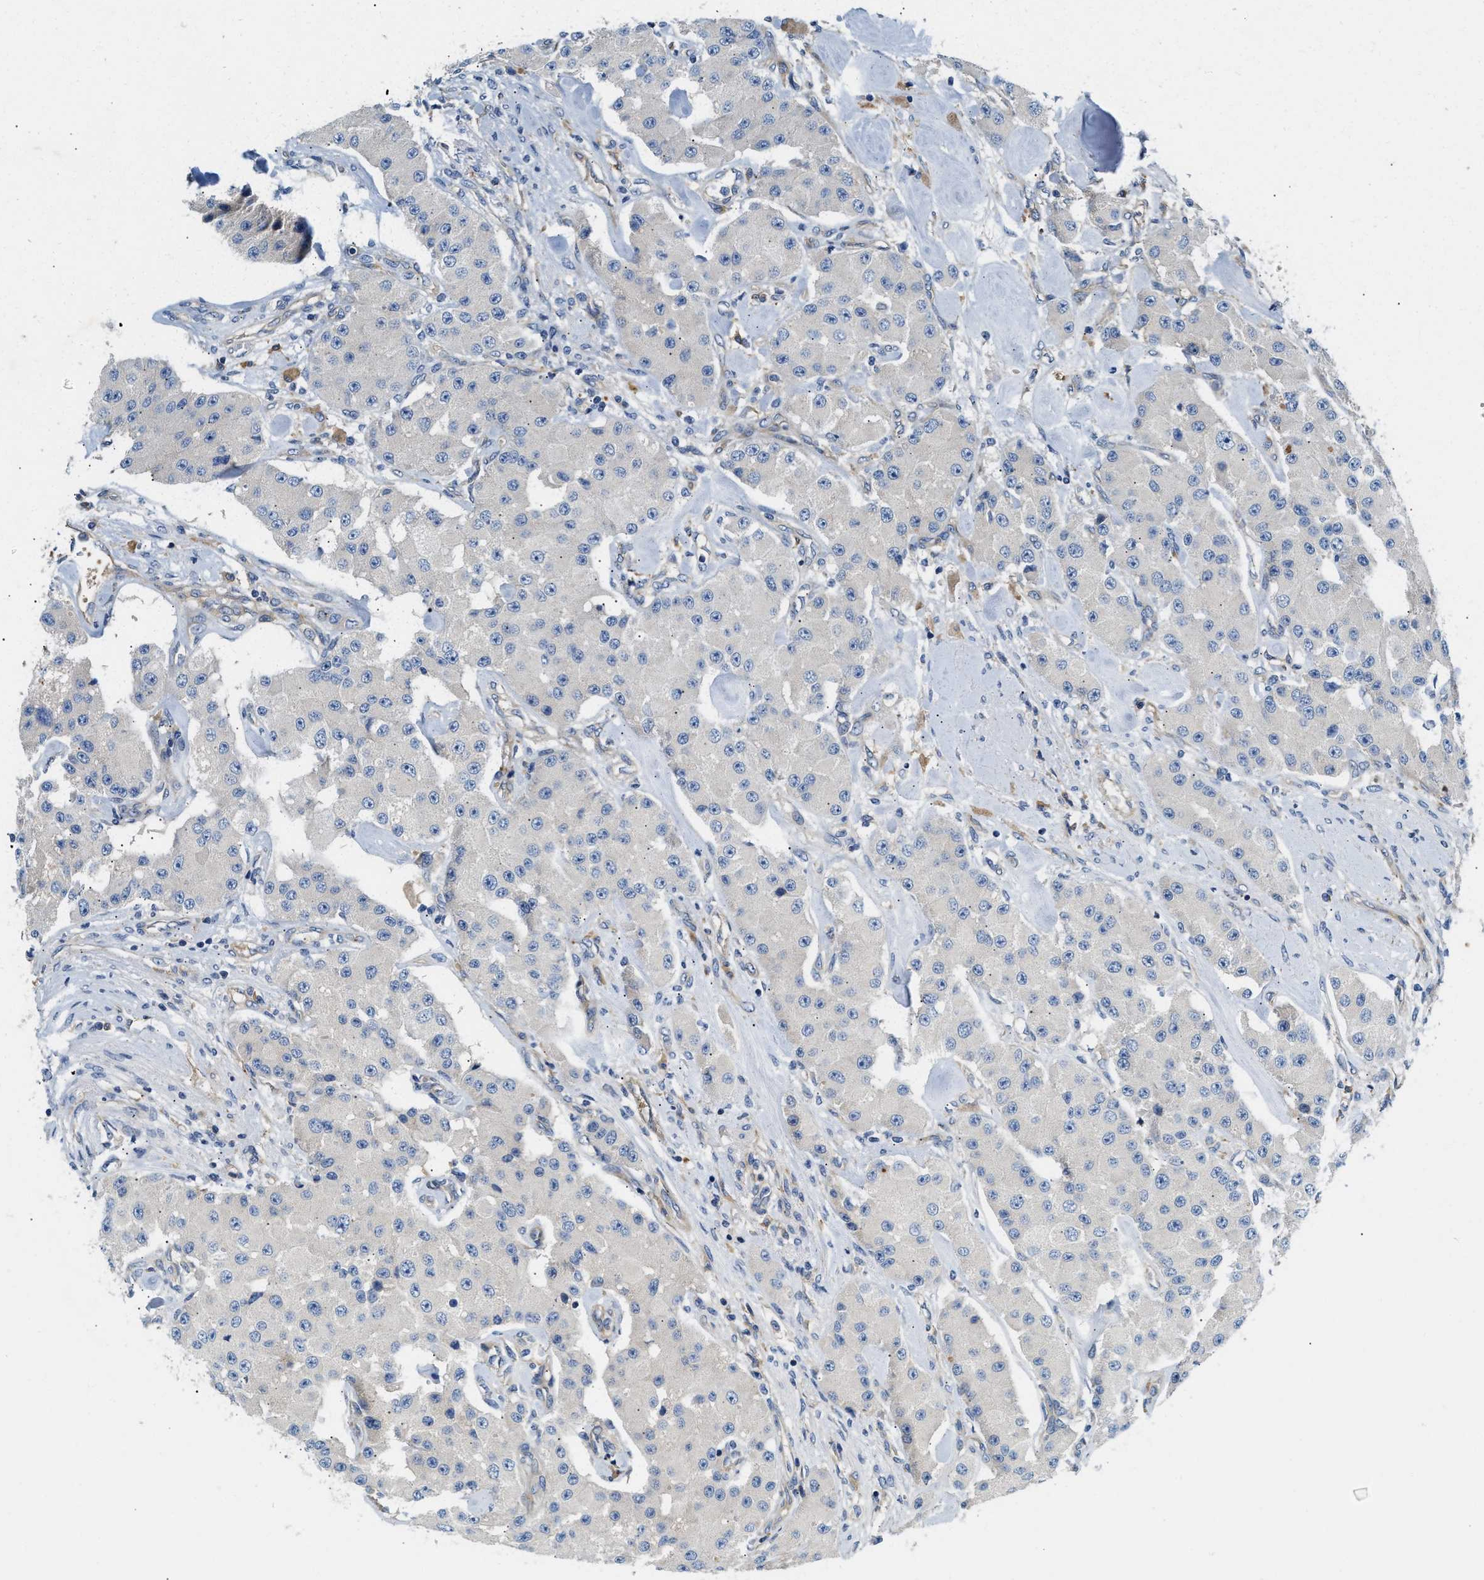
{"staining": {"intensity": "negative", "quantity": "none", "location": "none"}, "tissue": "carcinoid", "cell_type": "Tumor cells", "image_type": "cancer", "snomed": [{"axis": "morphology", "description": "Carcinoid, malignant, NOS"}, {"axis": "topography", "description": "Pancreas"}], "caption": "Immunohistochemistry histopathology image of carcinoid stained for a protein (brown), which displays no expression in tumor cells.", "gene": "NSUN7", "patient": {"sex": "male", "age": 41}}